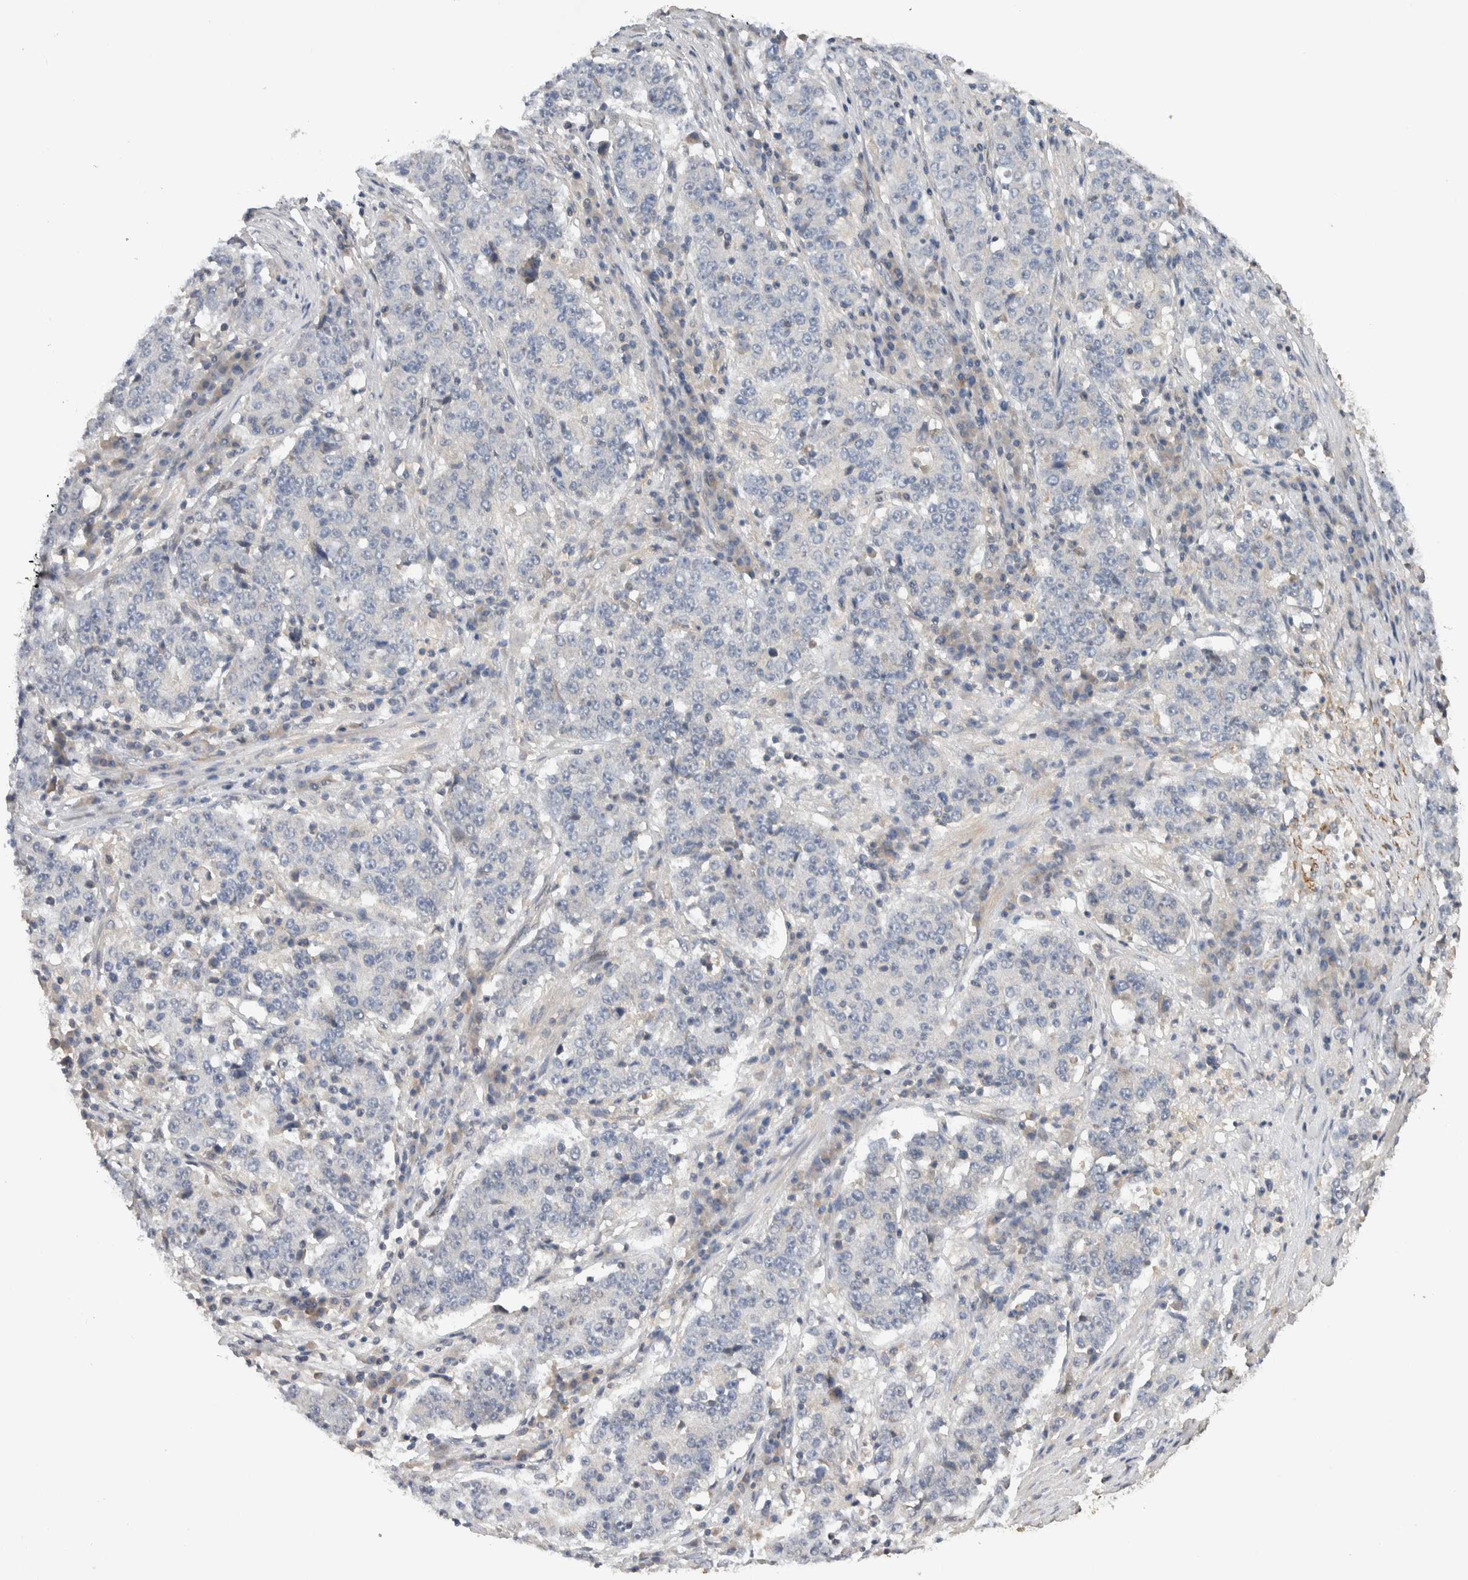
{"staining": {"intensity": "negative", "quantity": "none", "location": "none"}, "tissue": "stomach cancer", "cell_type": "Tumor cells", "image_type": "cancer", "snomed": [{"axis": "morphology", "description": "Adenocarcinoma, NOS"}, {"axis": "topography", "description": "Stomach"}], "caption": "DAB (3,3'-diaminobenzidine) immunohistochemical staining of stomach adenocarcinoma demonstrates no significant positivity in tumor cells. Nuclei are stained in blue.", "gene": "CYSRT1", "patient": {"sex": "male", "age": 59}}